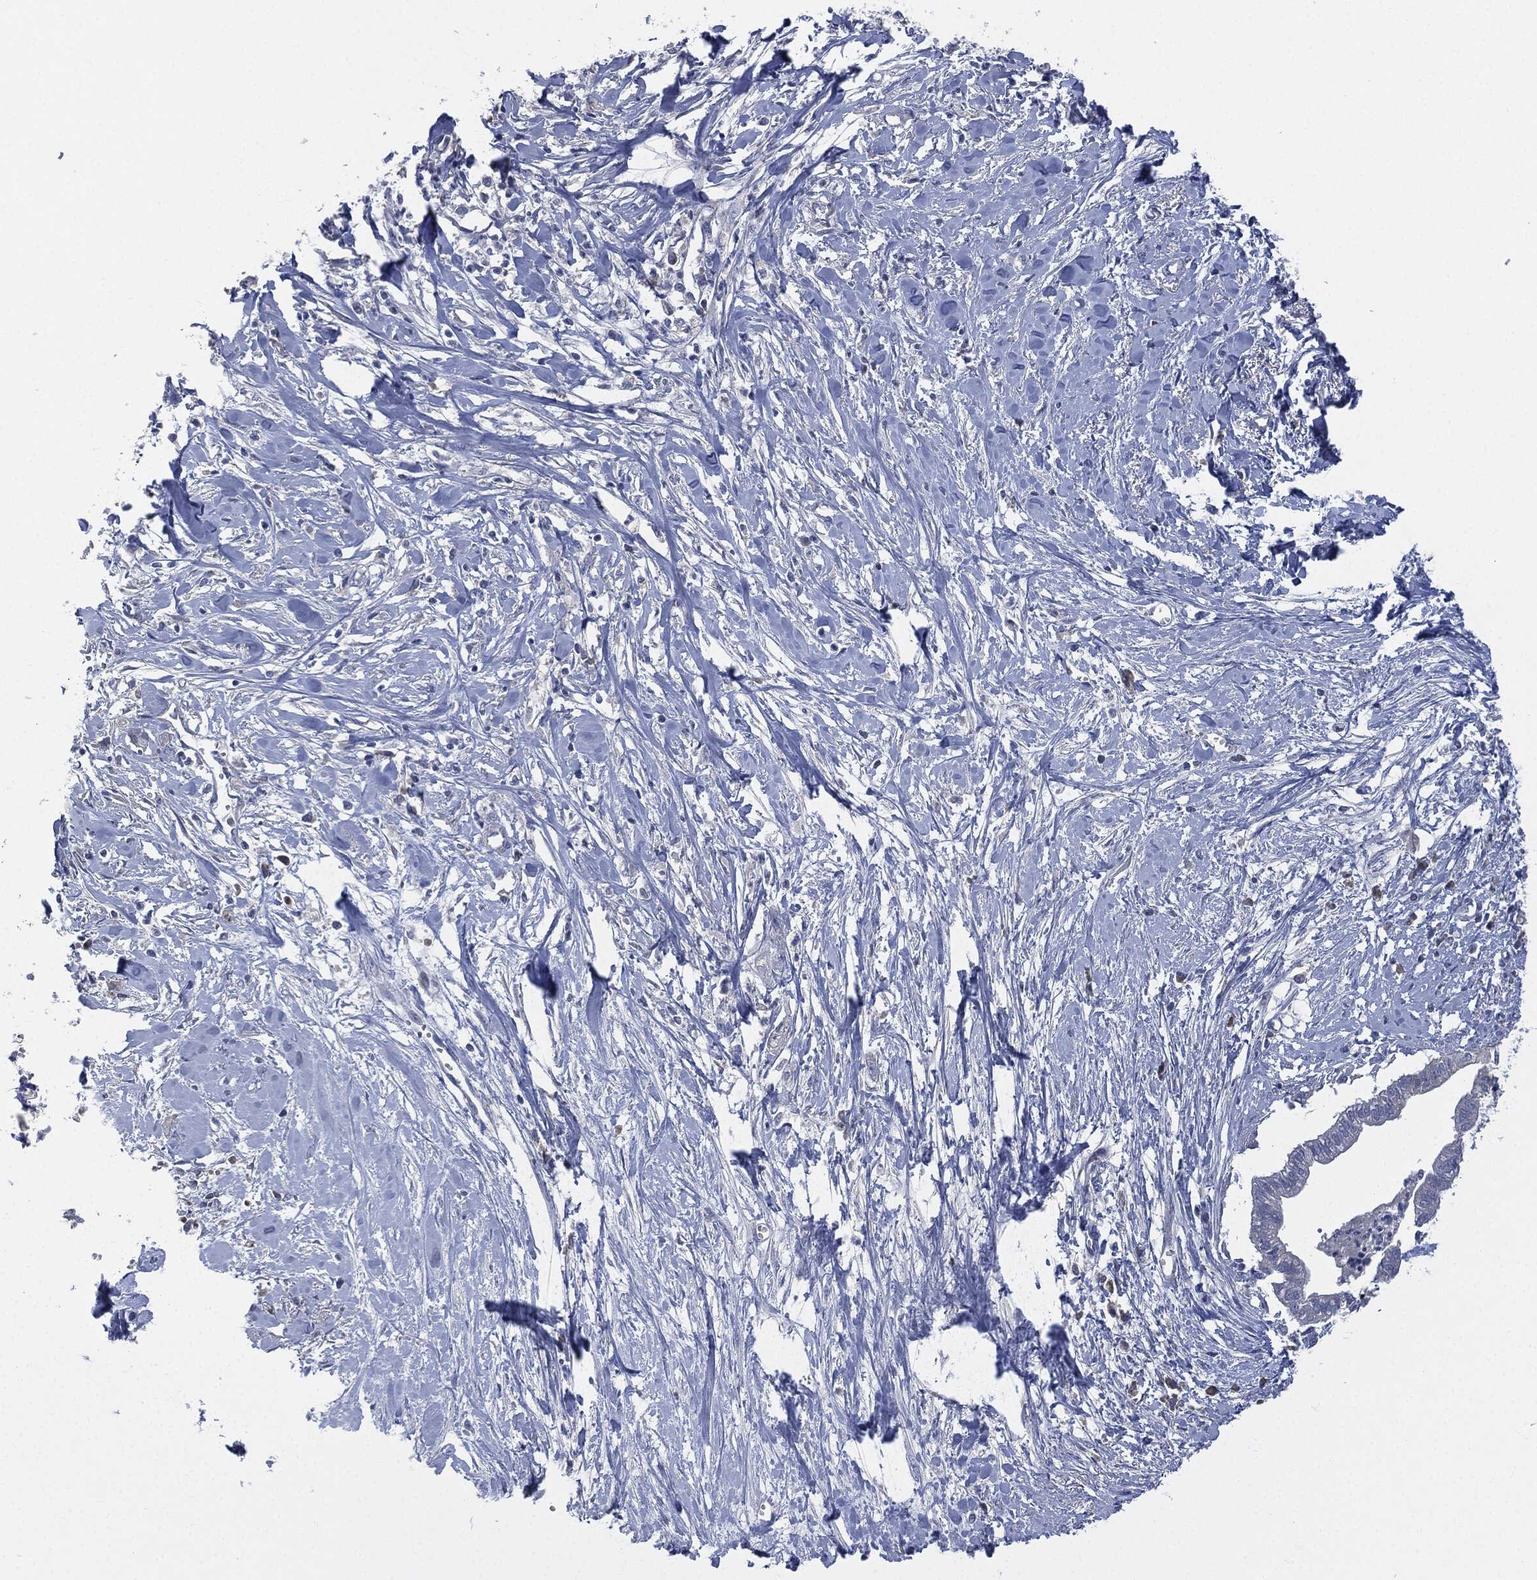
{"staining": {"intensity": "negative", "quantity": "none", "location": "none"}, "tissue": "pancreatic cancer", "cell_type": "Tumor cells", "image_type": "cancer", "snomed": [{"axis": "morphology", "description": "Normal tissue, NOS"}, {"axis": "morphology", "description": "Adenocarcinoma, NOS"}, {"axis": "topography", "description": "Pancreas"}], "caption": "IHC photomicrograph of pancreatic cancer stained for a protein (brown), which shows no staining in tumor cells.", "gene": "SIGLEC9", "patient": {"sex": "female", "age": 58}}